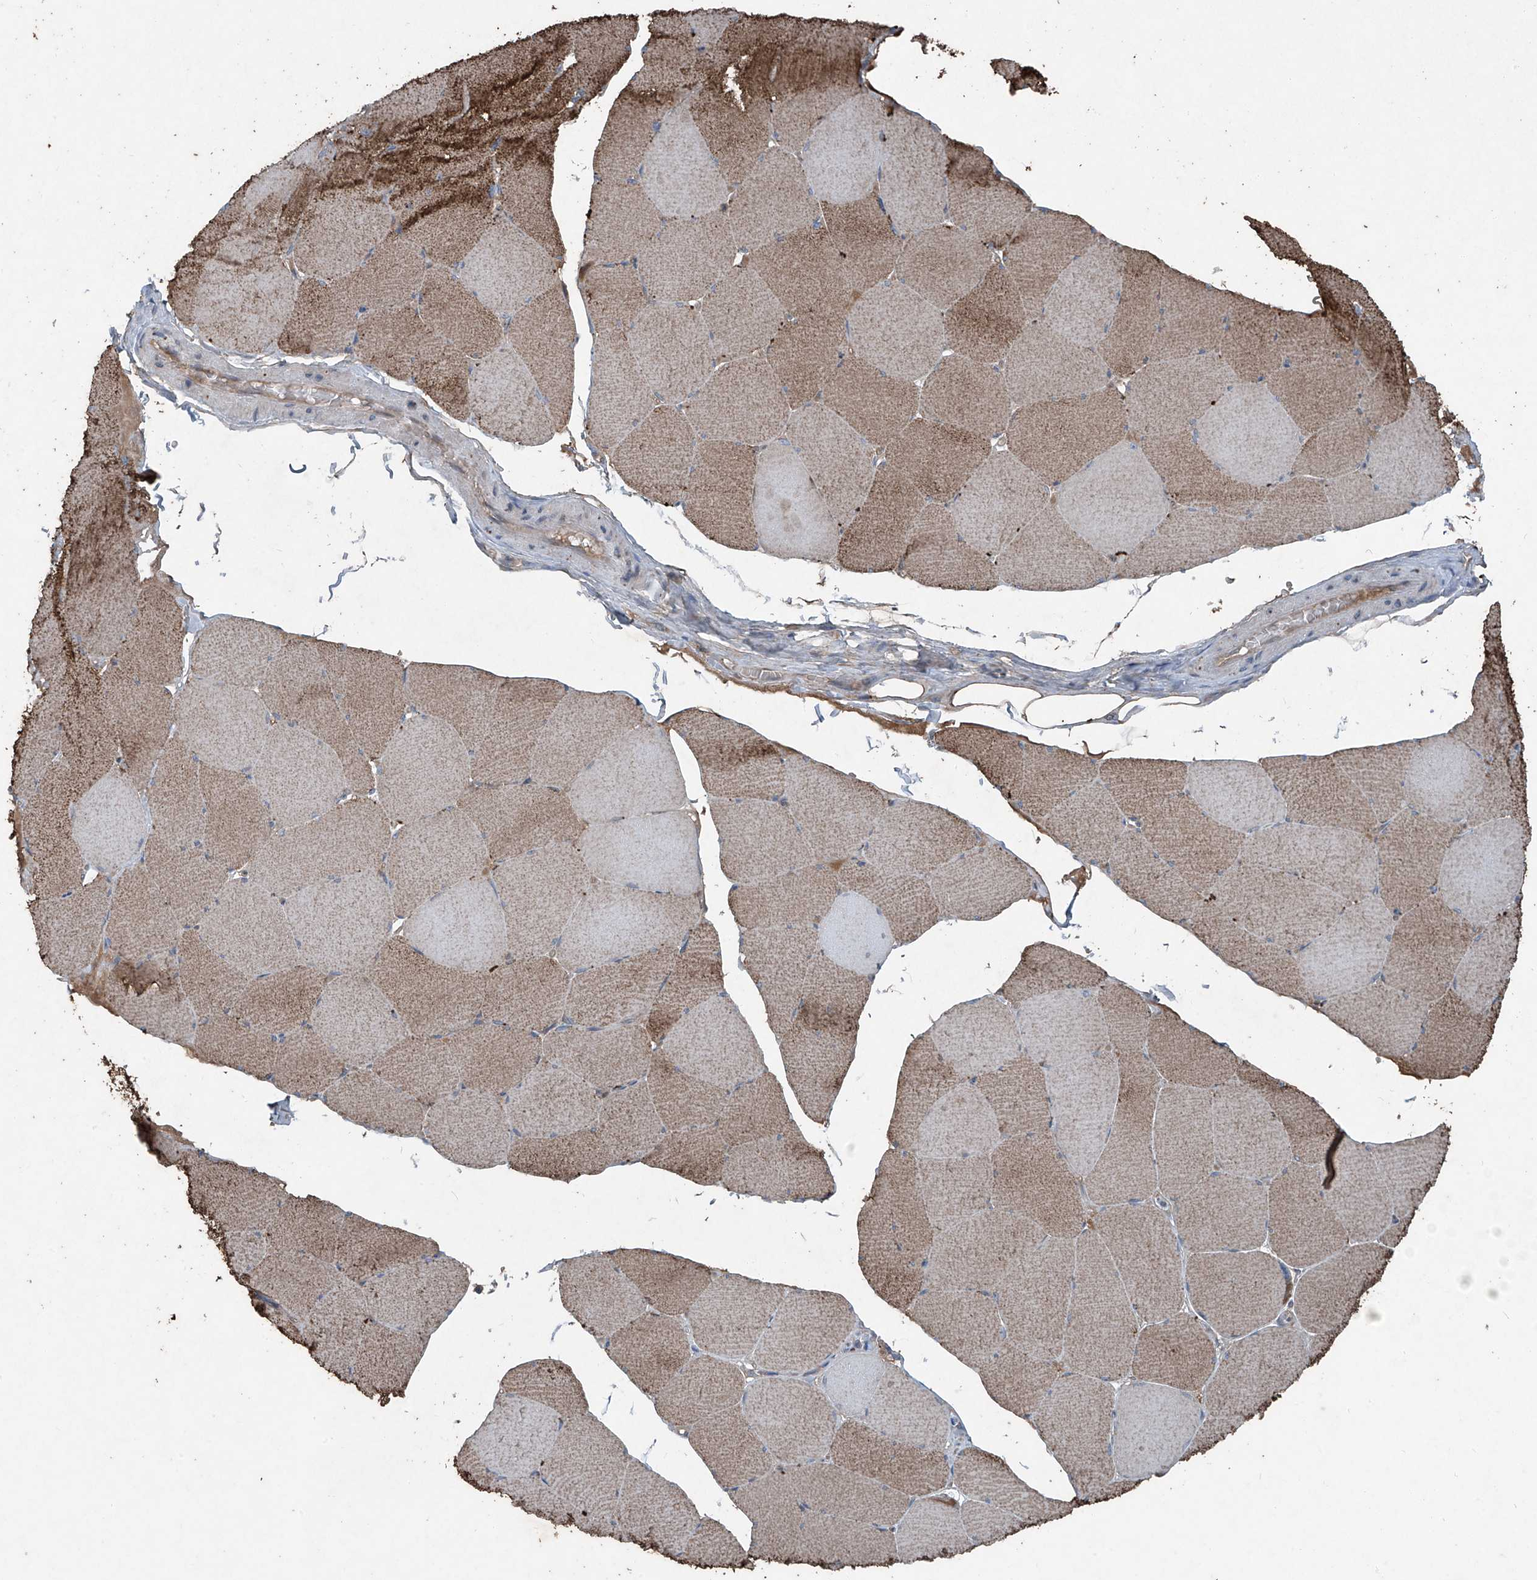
{"staining": {"intensity": "moderate", "quantity": "25%-75%", "location": "cytoplasmic/membranous"}, "tissue": "skeletal muscle", "cell_type": "Myocytes", "image_type": "normal", "snomed": [{"axis": "morphology", "description": "Normal tissue, NOS"}, {"axis": "topography", "description": "Skeletal muscle"}, {"axis": "topography", "description": "Head-Neck"}], "caption": "Immunohistochemistry (IHC) histopathology image of normal skeletal muscle stained for a protein (brown), which shows medium levels of moderate cytoplasmic/membranous staining in approximately 25%-75% of myocytes.", "gene": "FOXRED2", "patient": {"sex": "male", "age": 66}}